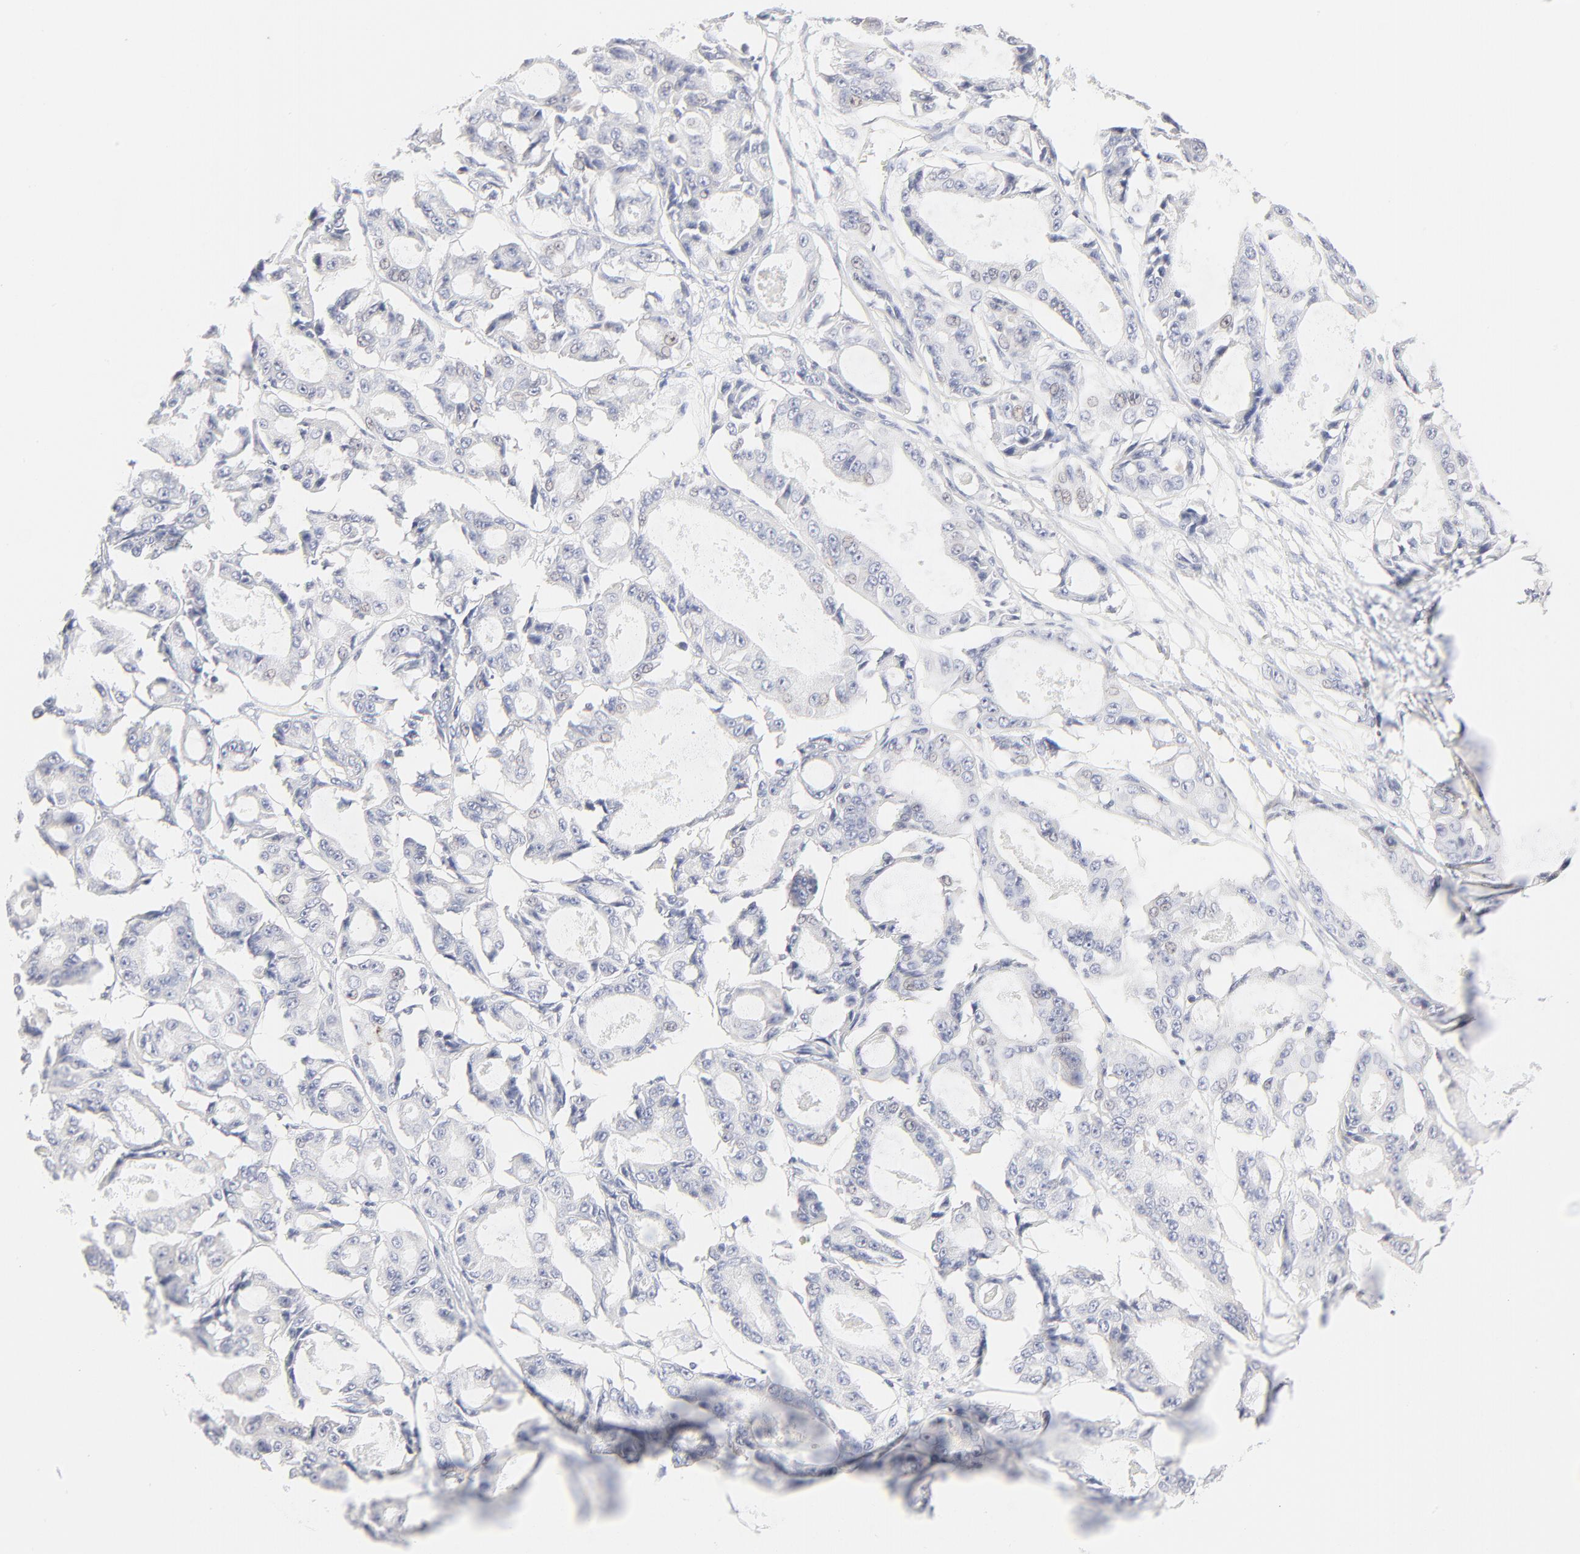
{"staining": {"intensity": "weak", "quantity": "<25%", "location": "cytoplasmic/membranous"}, "tissue": "ovarian cancer", "cell_type": "Tumor cells", "image_type": "cancer", "snomed": [{"axis": "morphology", "description": "Carcinoma, endometroid"}, {"axis": "topography", "description": "Ovary"}], "caption": "Immunohistochemical staining of human ovarian cancer (endometroid carcinoma) demonstrates no significant expression in tumor cells.", "gene": "RPS21", "patient": {"sex": "female", "age": 61}}